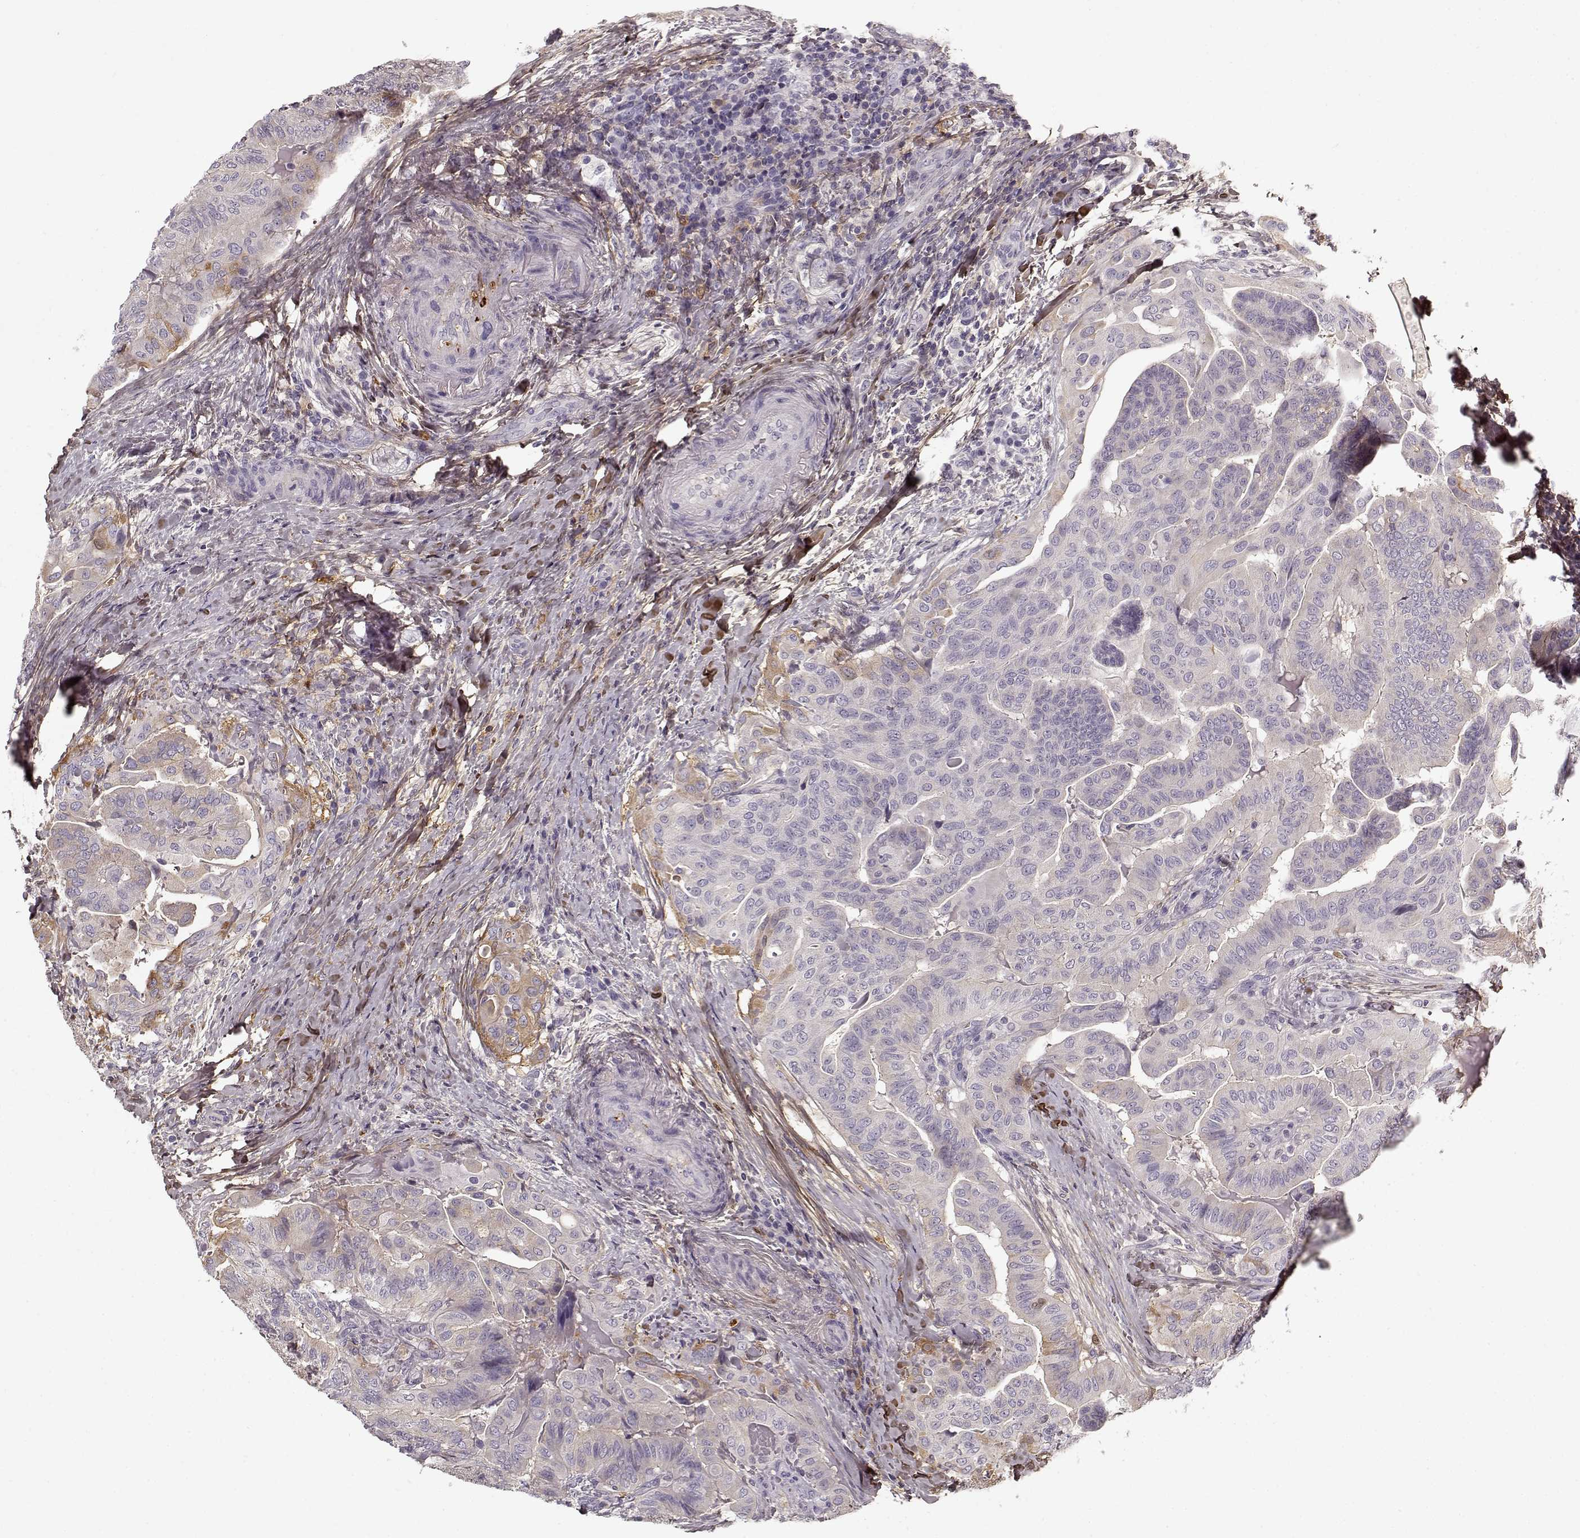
{"staining": {"intensity": "weak", "quantity": "<25%", "location": "cytoplasmic/membranous"}, "tissue": "thyroid cancer", "cell_type": "Tumor cells", "image_type": "cancer", "snomed": [{"axis": "morphology", "description": "Papillary adenocarcinoma, NOS"}, {"axis": "topography", "description": "Thyroid gland"}], "caption": "Thyroid cancer was stained to show a protein in brown. There is no significant expression in tumor cells.", "gene": "LUM", "patient": {"sex": "female", "age": 68}}